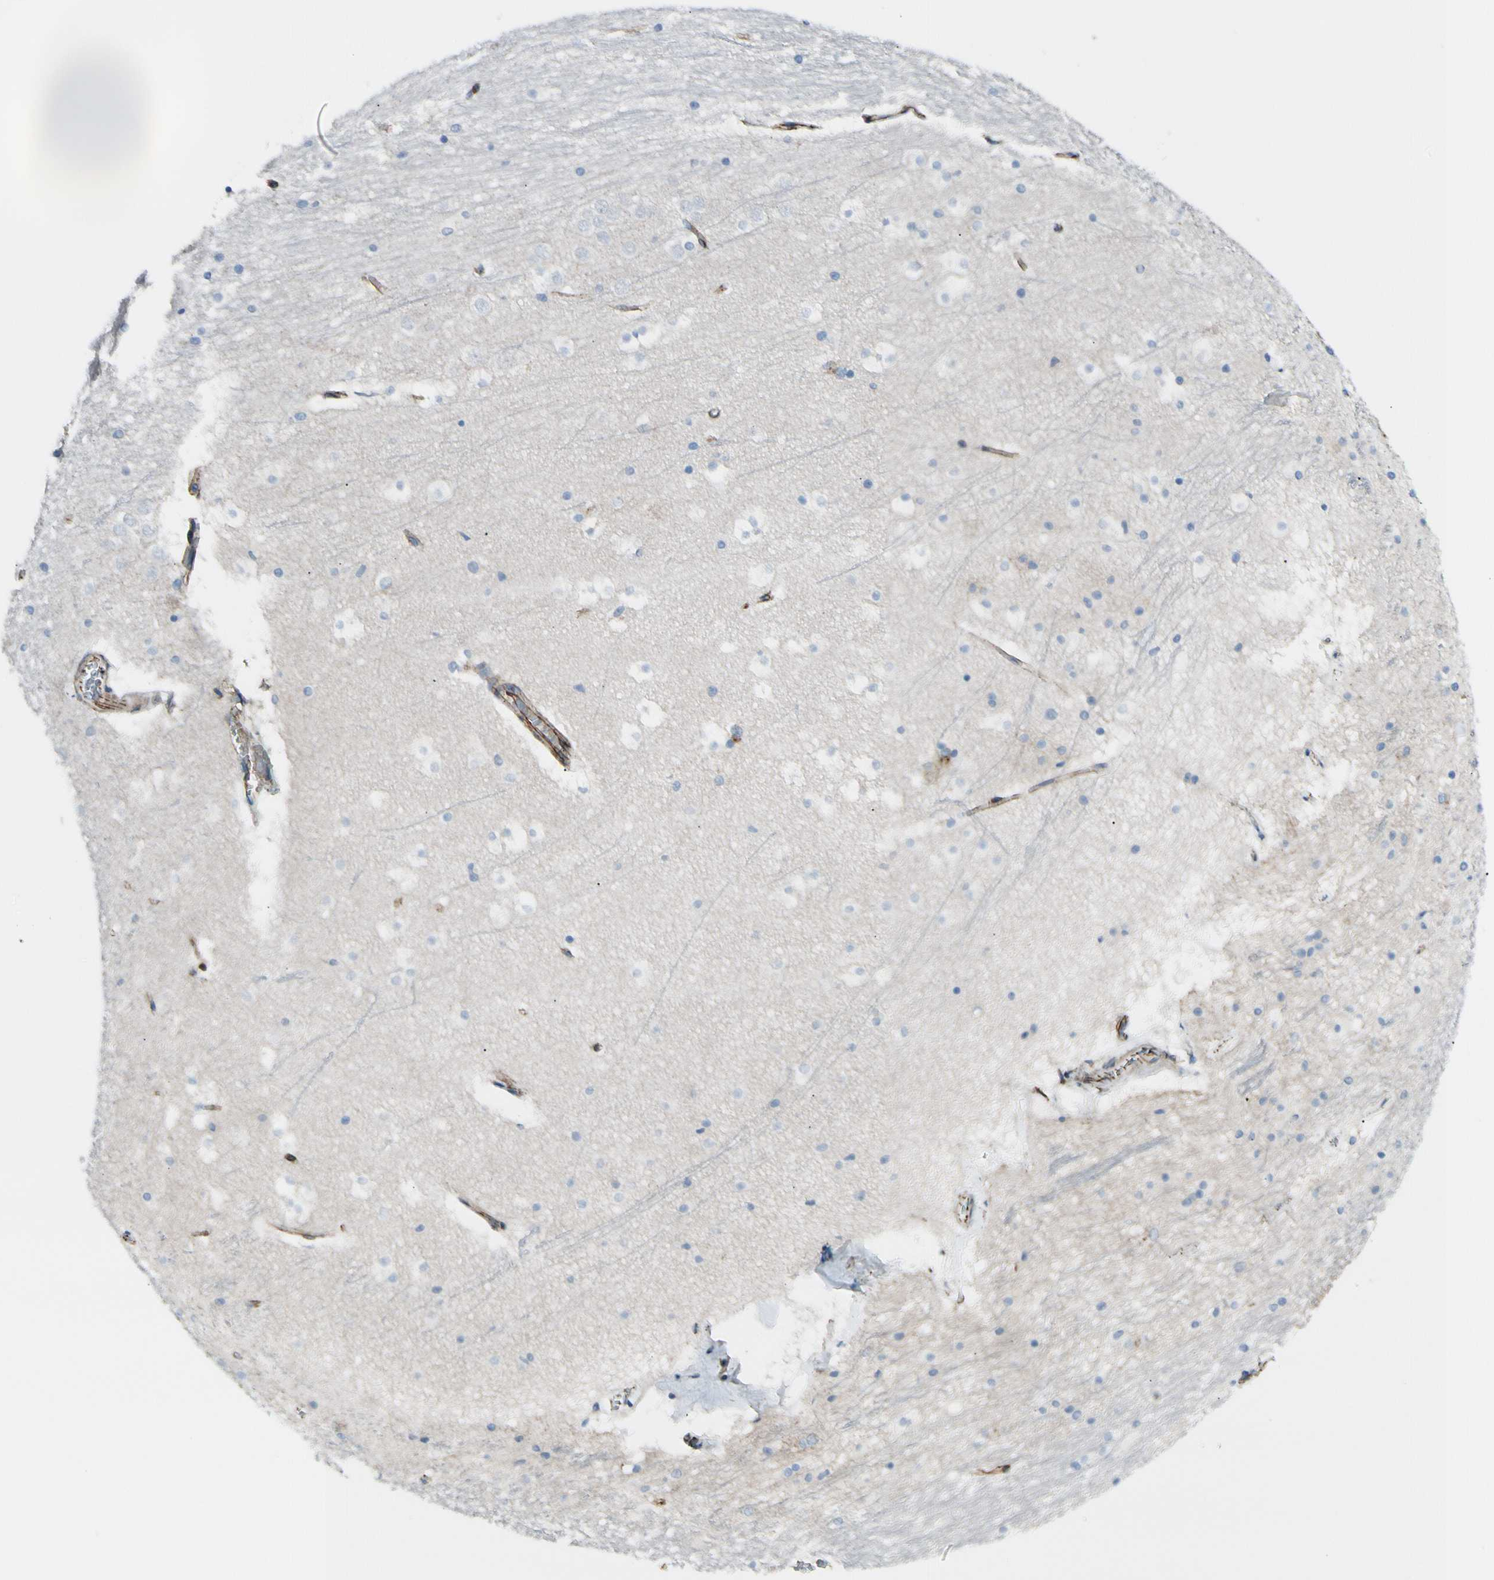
{"staining": {"intensity": "negative", "quantity": "none", "location": "none"}, "tissue": "hippocampus", "cell_type": "Glial cells", "image_type": "normal", "snomed": [{"axis": "morphology", "description": "Normal tissue, NOS"}, {"axis": "topography", "description": "Hippocampus"}], "caption": "A high-resolution micrograph shows immunohistochemistry (IHC) staining of unremarkable hippocampus, which demonstrates no significant expression in glial cells.", "gene": "TJP1", "patient": {"sex": "male", "age": 45}}